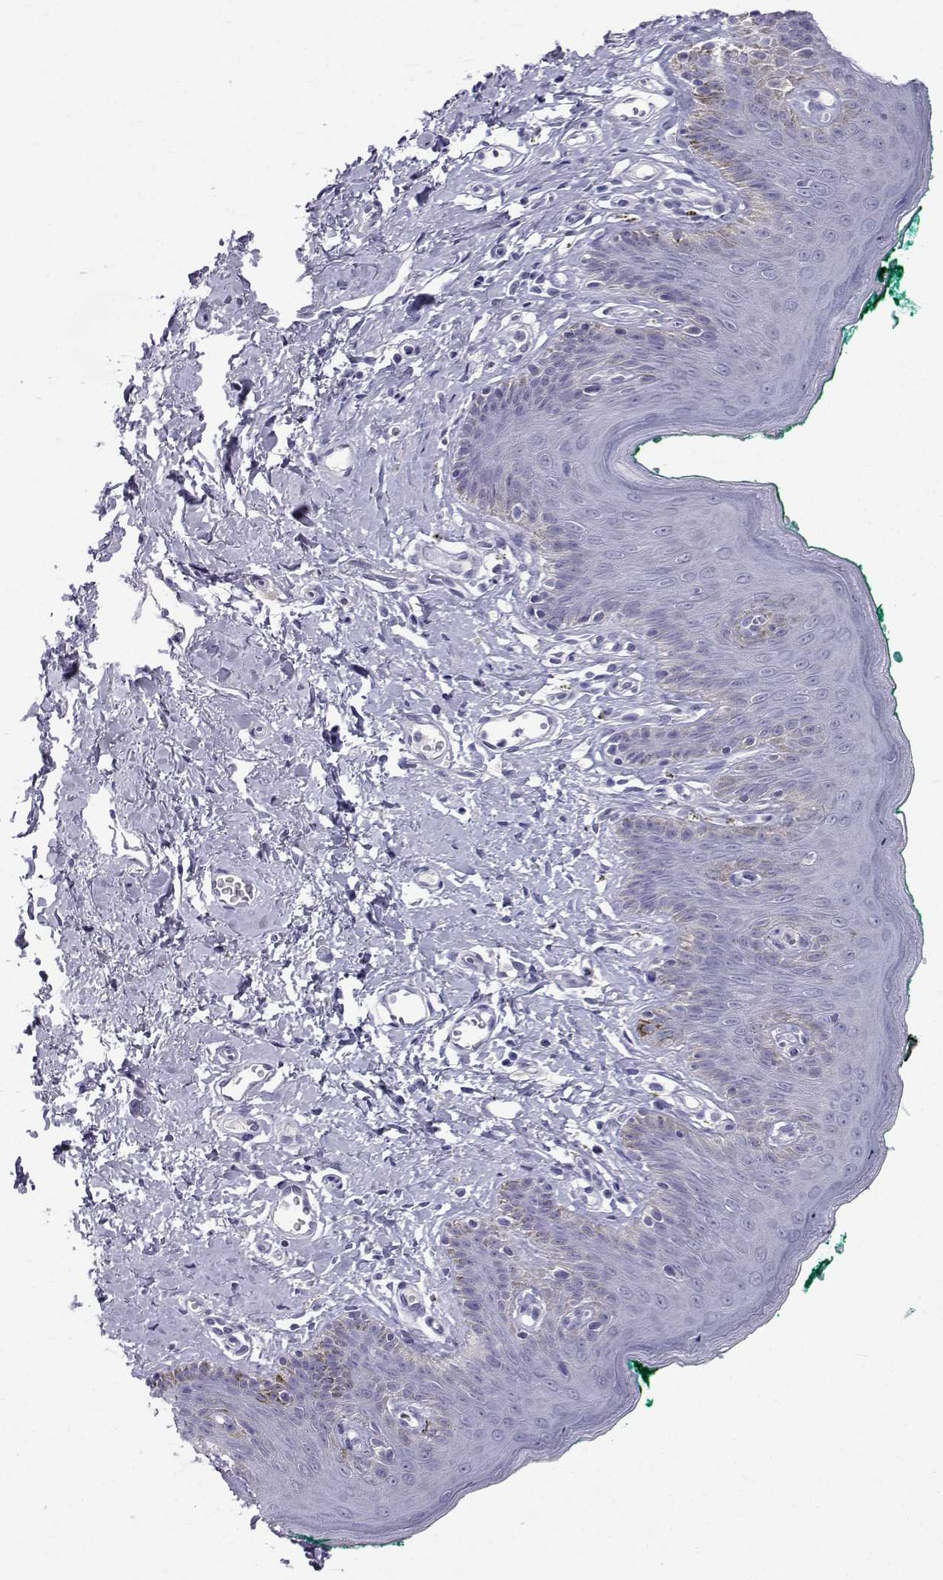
{"staining": {"intensity": "negative", "quantity": "none", "location": "none"}, "tissue": "skin", "cell_type": "Epidermal cells", "image_type": "normal", "snomed": [{"axis": "morphology", "description": "Normal tissue, NOS"}, {"axis": "topography", "description": "Vulva"}], "caption": "Micrograph shows no protein staining in epidermal cells of normal skin. The staining was performed using DAB to visualize the protein expression in brown, while the nuclei were stained in blue with hematoxylin (Magnification: 20x).", "gene": "SLC6A3", "patient": {"sex": "female", "age": 66}}